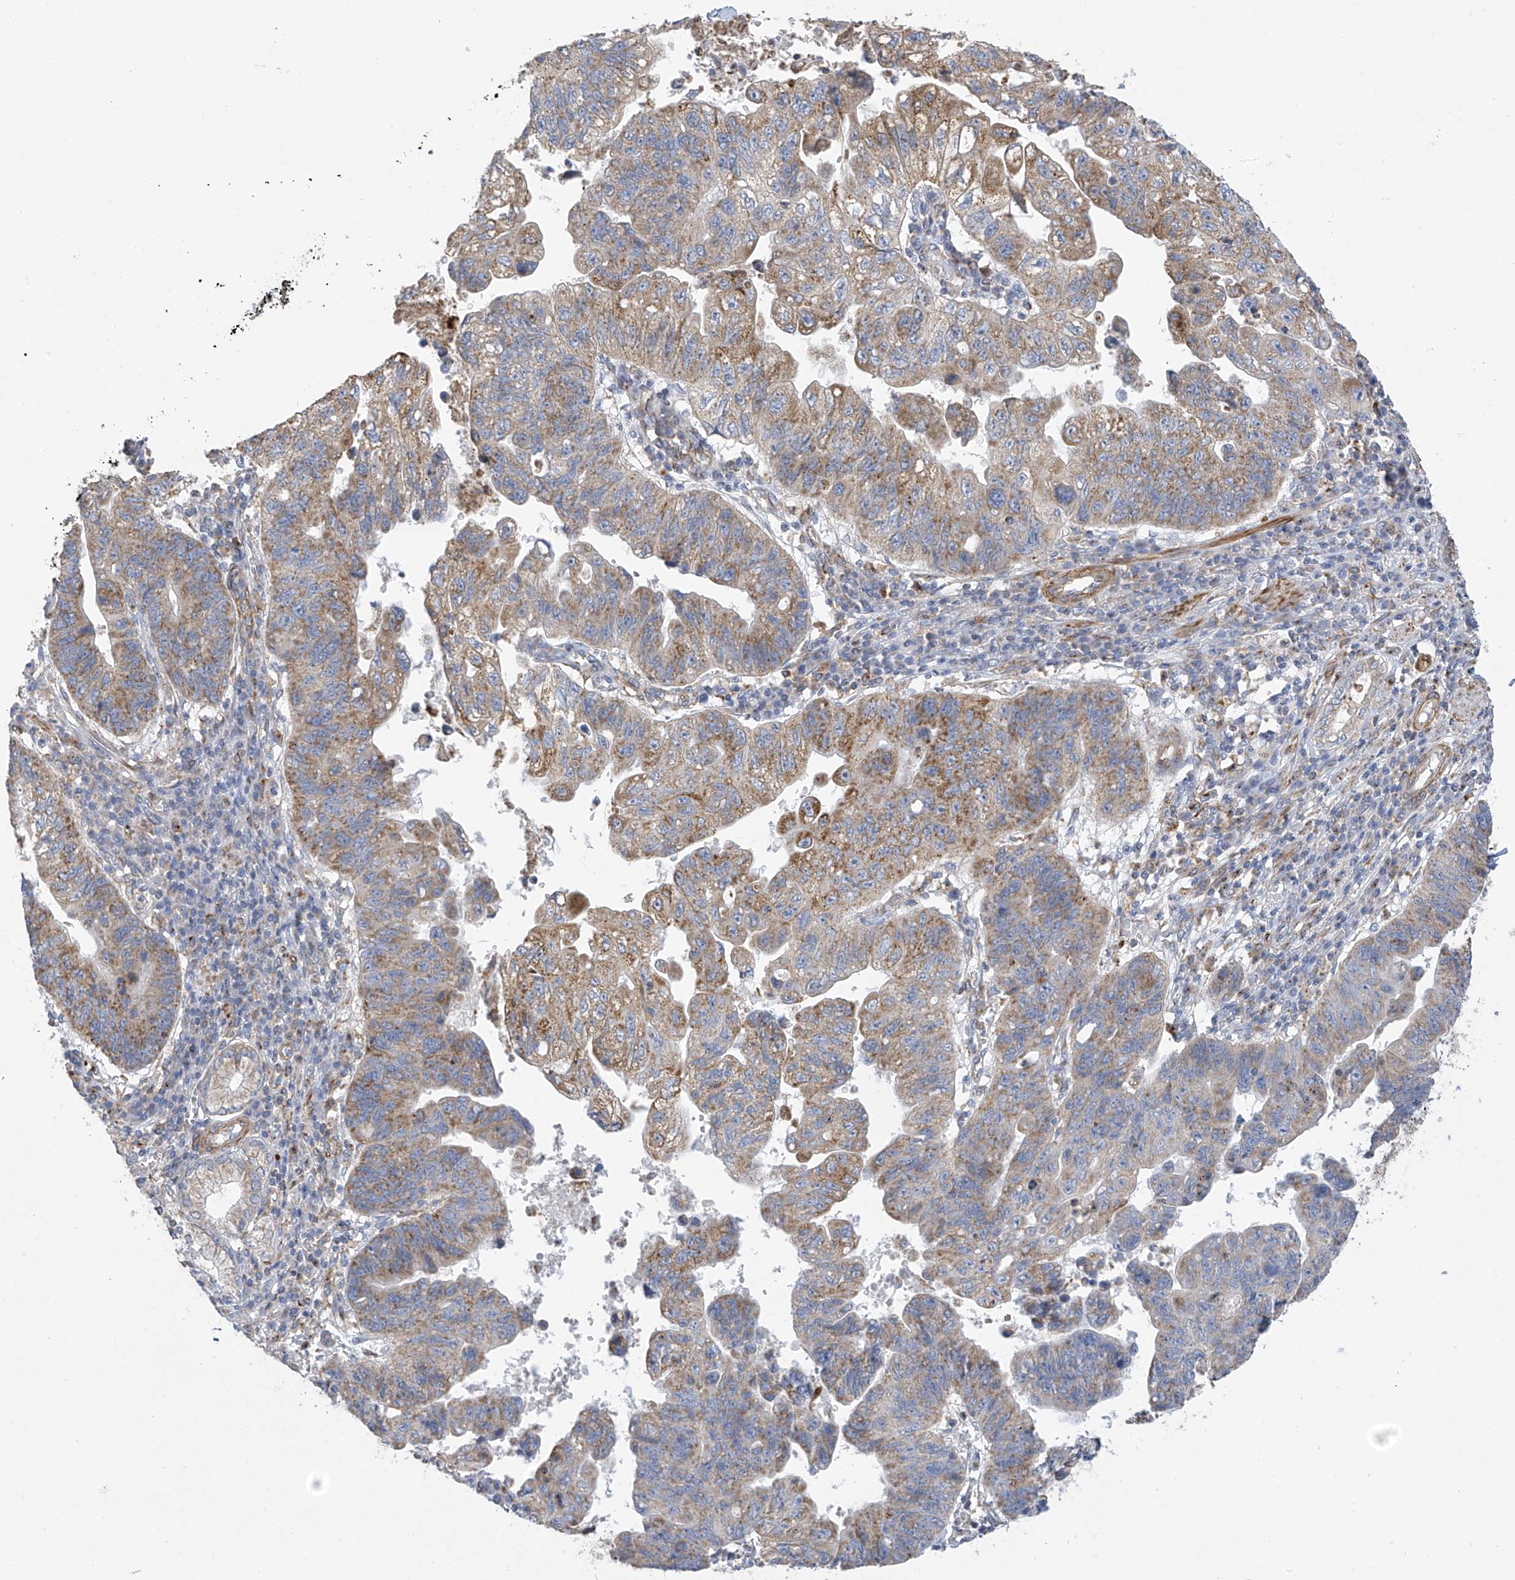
{"staining": {"intensity": "moderate", "quantity": "25%-75%", "location": "cytoplasmic/membranous"}, "tissue": "stomach cancer", "cell_type": "Tumor cells", "image_type": "cancer", "snomed": [{"axis": "morphology", "description": "Adenocarcinoma, NOS"}, {"axis": "topography", "description": "Stomach"}], "caption": "IHC staining of stomach cancer (adenocarcinoma), which exhibits medium levels of moderate cytoplasmic/membranous staining in about 25%-75% of tumor cells indicating moderate cytoplasmic/membranous protein staining. The staining was performed using DAB (3,3'-diaminobenzidine) (brown) for protein detection and nuclei were counterstained in hematoxylin (blue).", "gene": "ITM2B", "patient": {"sex": "male", "age": 59}}